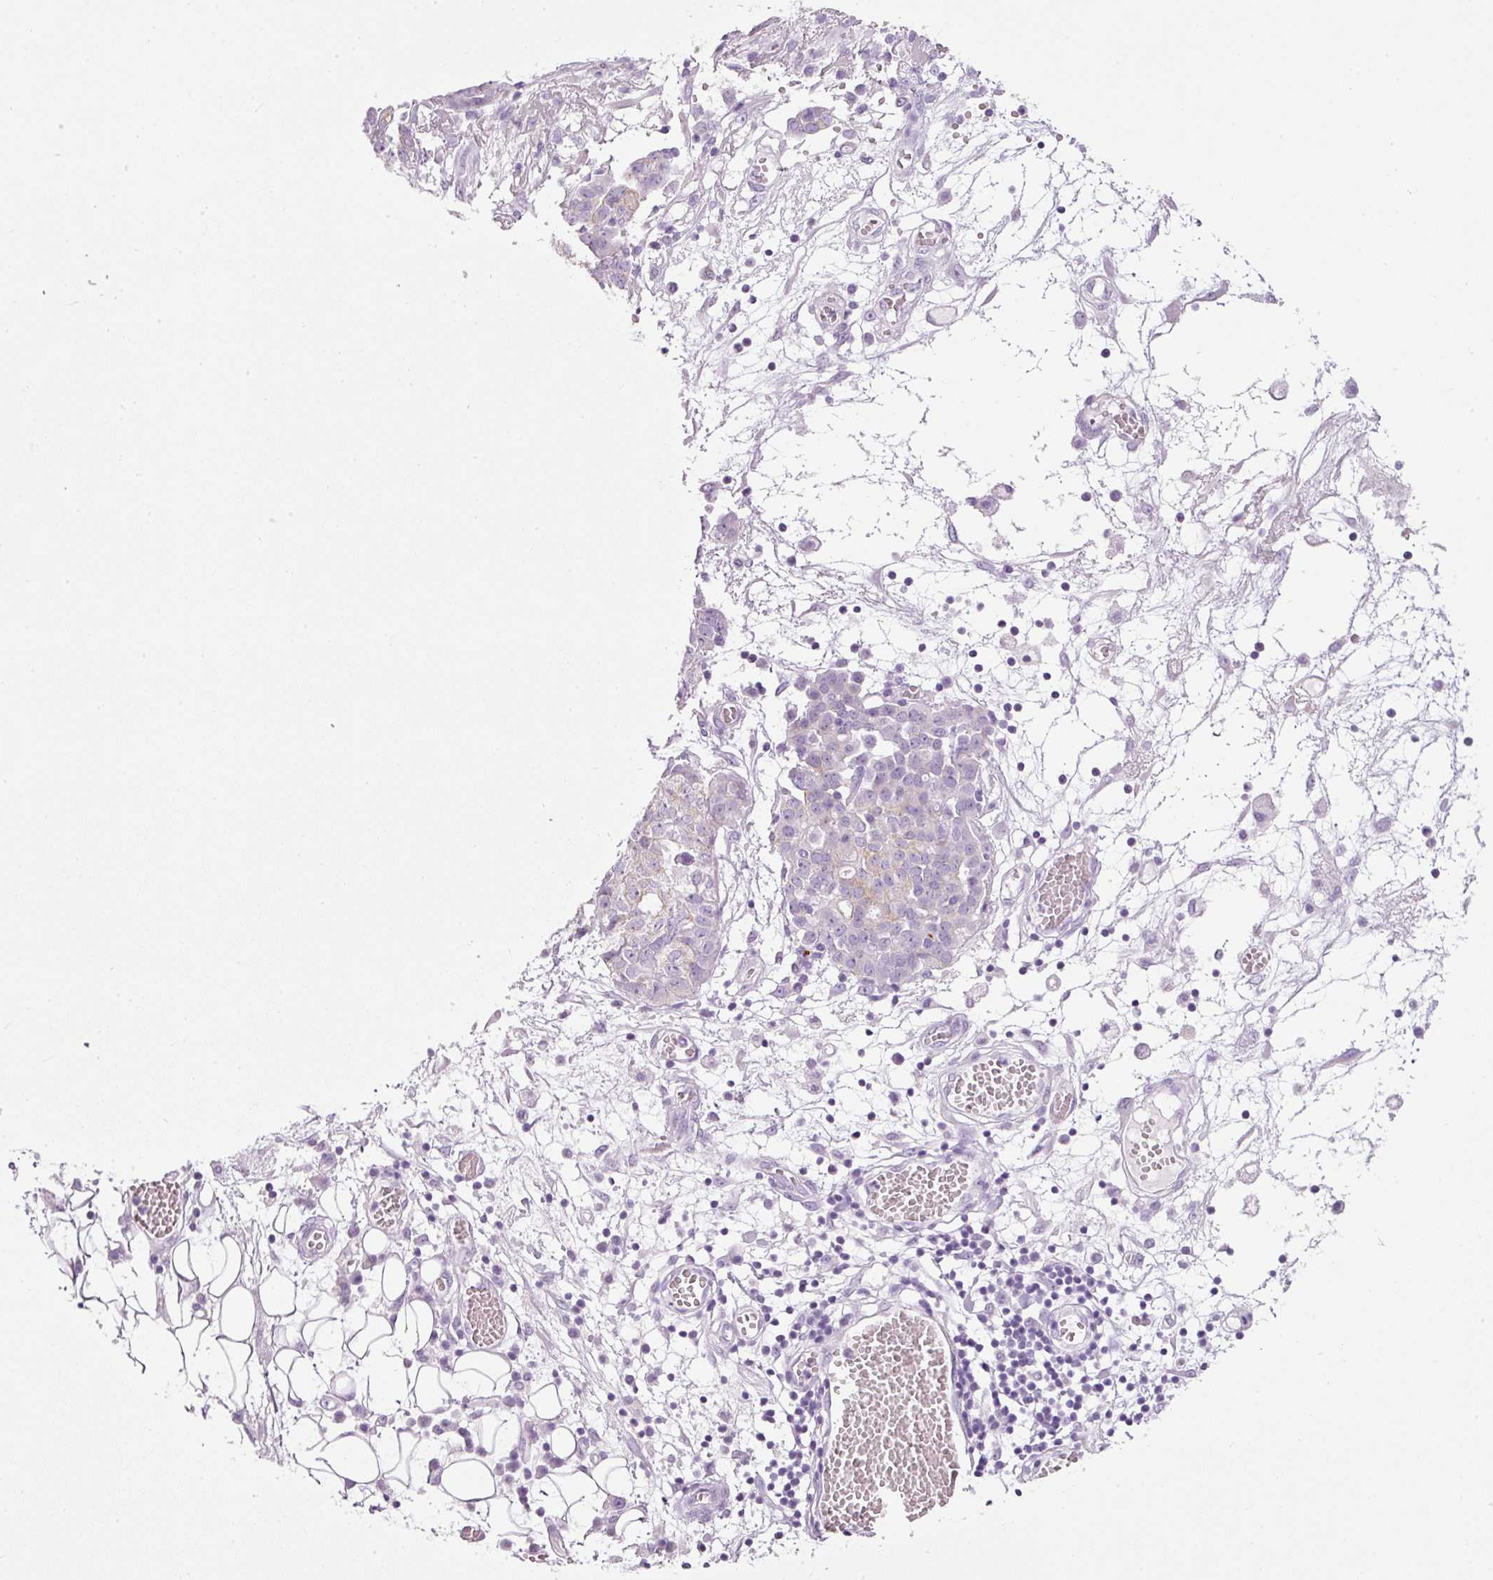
{"staining": {"intensity": "weak", "quantity": "<25%", "location": "cytoplasmic/membranous"}, "tissue": "ovarian cancer", "cell_type": "Tumor cells", "image_type": "cancer", "snomed": [{"axis": "morphology", "description": "Cystadenocarcinoma, serous, NOS"}, {"axis": "topography", "description": "Soft tissue"}, {"axis": "topography", "description": "Ovary"}], "caption": "A histopathology image of ovarian cancer stained for a protein exhibits no brown staining in tumor cells.", "gene": "CARD16", "patient": {"sex": "female", "age": 57}}